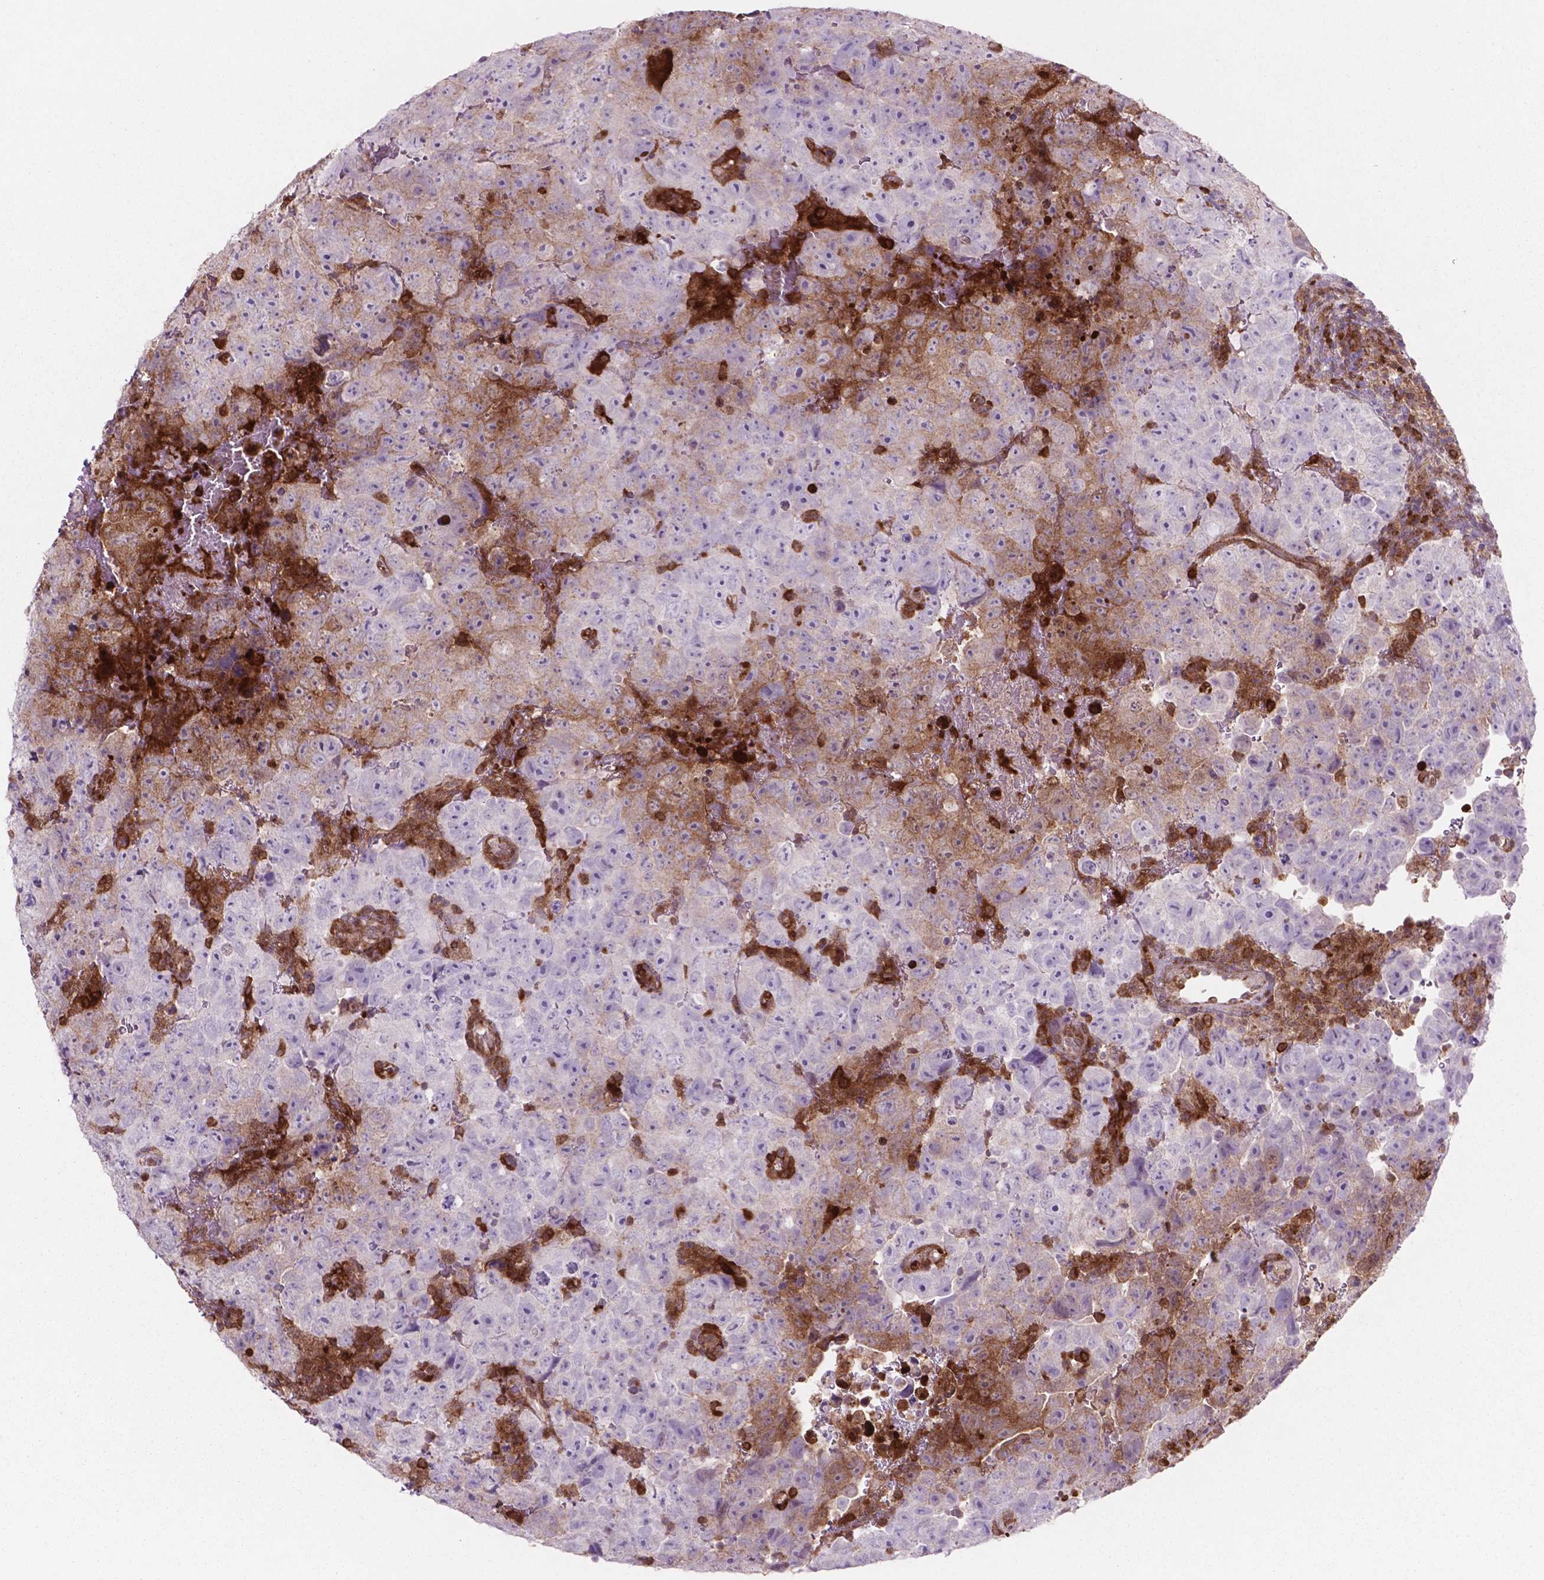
{"staining": {"intensity": "moderate", "quantity": "<25%", "location": "cytoplasmic/membranous"}, "tissue": "testis cancer", "cell_type": "Tumor cells", "image_type": "cancer", "snomed": [{"axis": "morphology", "description": "Carcinoma, Embryonal, NOS"}, {"axis": "topography", "description": "Testis"}], "caption": "Testis embryonal carcinoma was stained to show a protein in brown. There is low levels of moderate cytoplasmic/membranous positivity in about <25% of tumor cells.", "gene": "LDHA", "patient": {"sex": "male", "age": 24}}